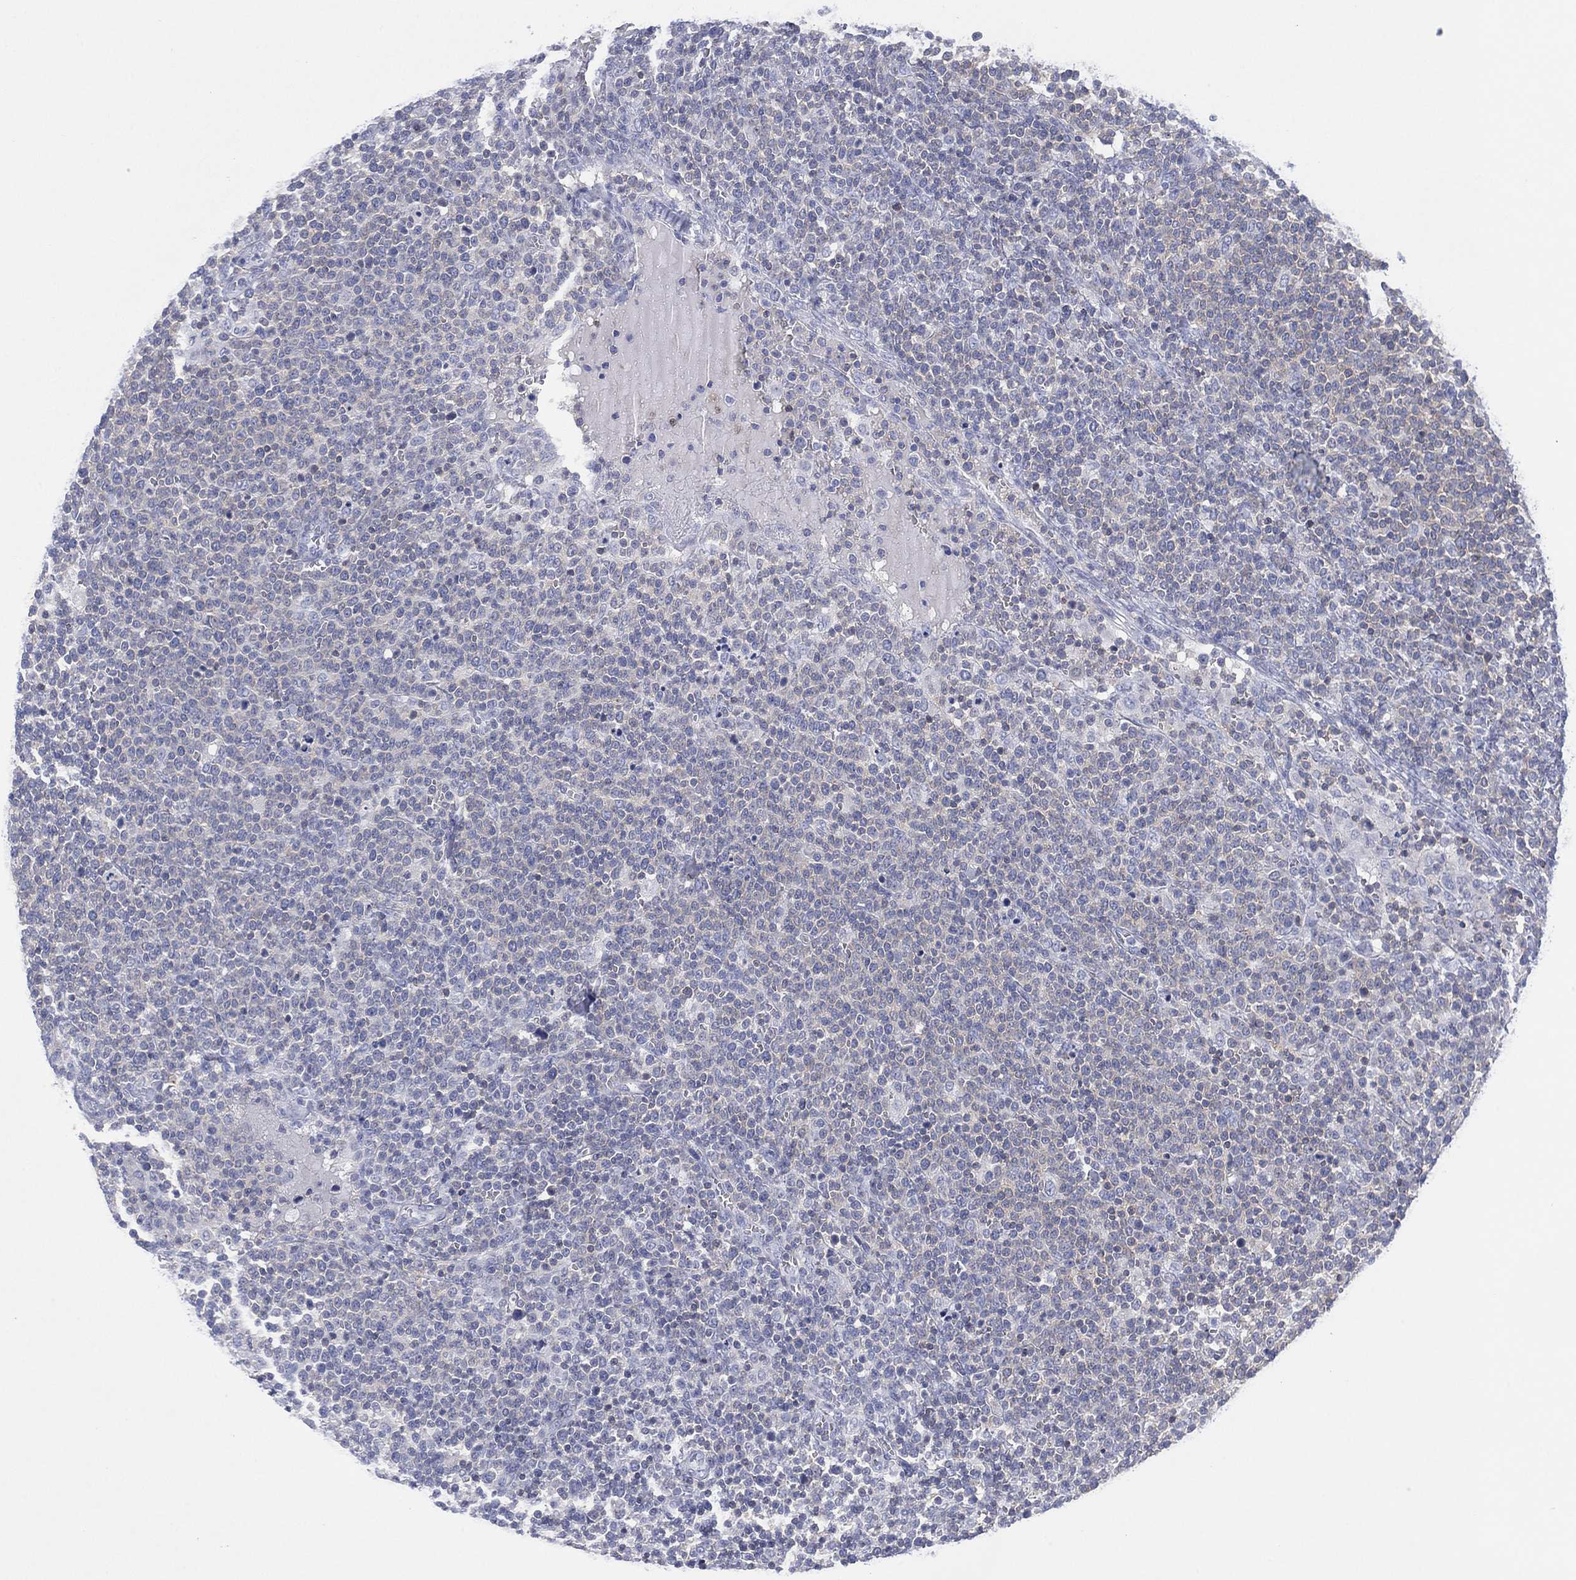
{"staining": {"intensity": "weak", "quantity": "<25%", "location": "cytoplasmic/membranous"}, "tissue": "lymphoma", "cell_type": "Tumor cells", "image_type": "cancer", "snomed": [{"axis": "morphology", "description": "Malignant lymphoma, non-Hodgkin's type, High grade"}, {"axis": "topography", "description": "Lymph node"}], "caption": "Lymphoma was stained to show a protein in brown. There is no significant positivity in tumor cells.", "gene": "SEPTIN1", "patient": {"sex": "male", "age": 61}}